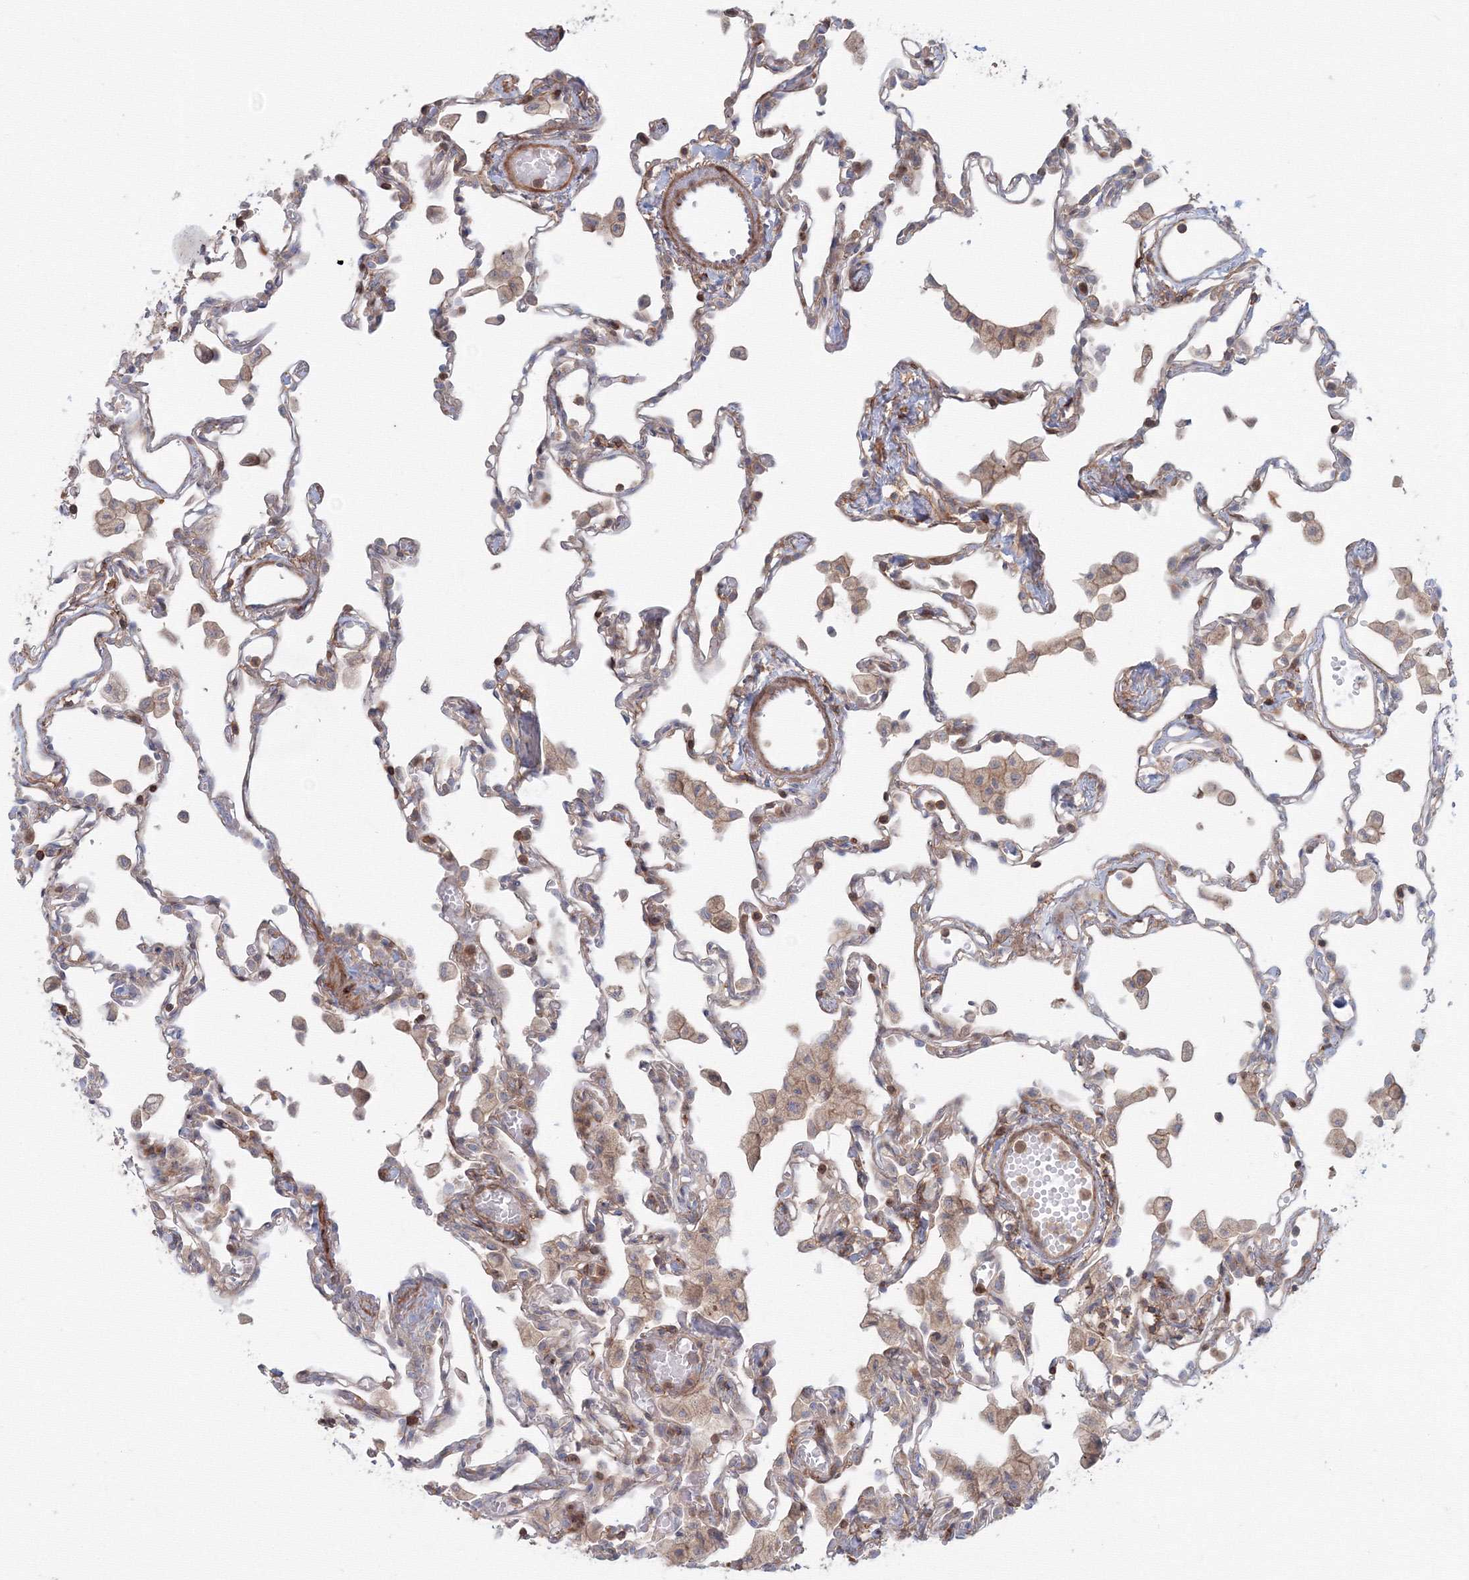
{"staining": {"intensity": "weak", "quantity": "<25%", "location": "cytoplasmic/membranous"}, "tissue": "lung", "cell_type": "Alveolar cells", "image_type": "normal", "snomed": [{"axis": "morphology", "description": "Normal tissue, NOS"}, {"axis": "topography", "description": "Bronchus"}, {"axis": "topography", "description": "Lung"}], "caption": "High magnification brightfield microscopy of benign lung stained with DAB (brown) and counterstained with hematoxylin (blue): alveolar cells show no significant positivity. Brightfield microscopy of immunohistochemistry stained with DAB (brown) and hematoxylin (blue), captured at high magnification.", "gene": "SH3PXD2A", "patient": {"sex": "female", "age": 49}}